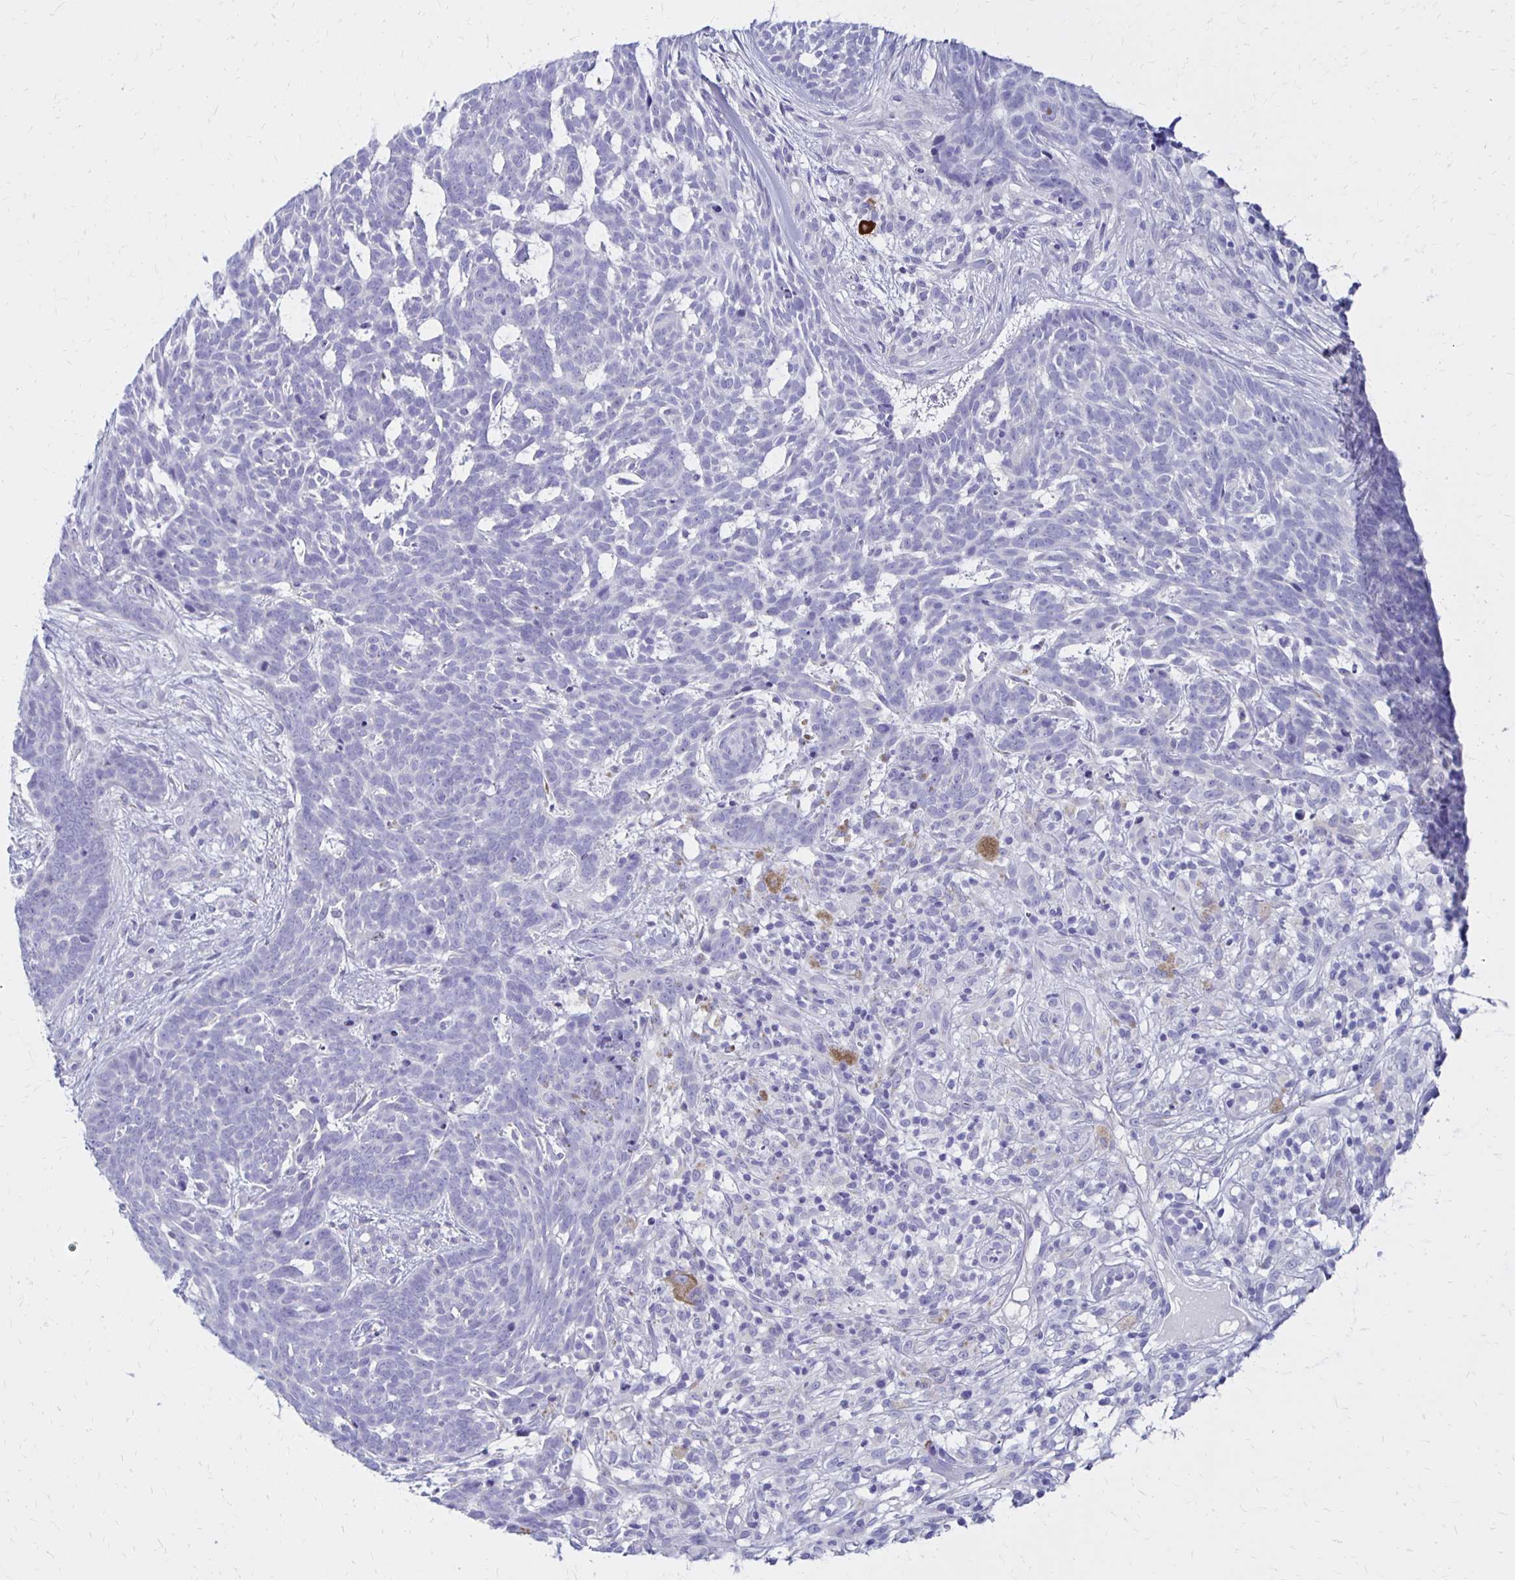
{"staining": {"intensity": "negative", "quantity": "none", "location": "none"}, "tissue": "skin cancer", "cell_type": "Tumor cells", "image_type": "cancer", "snomed": [{"axis": "morphology", "description": "Basal cell carcinoma"}, {"axis": "topography", "description": "Skin"}], "caption": "Immunohistochemistry photomicrograph of skin basal cell carcinoma stained for a protein (brown), which shows no staining in tumor cells.", "gene": "FNTB", "patient": {"sex": "female", "age": 78}}